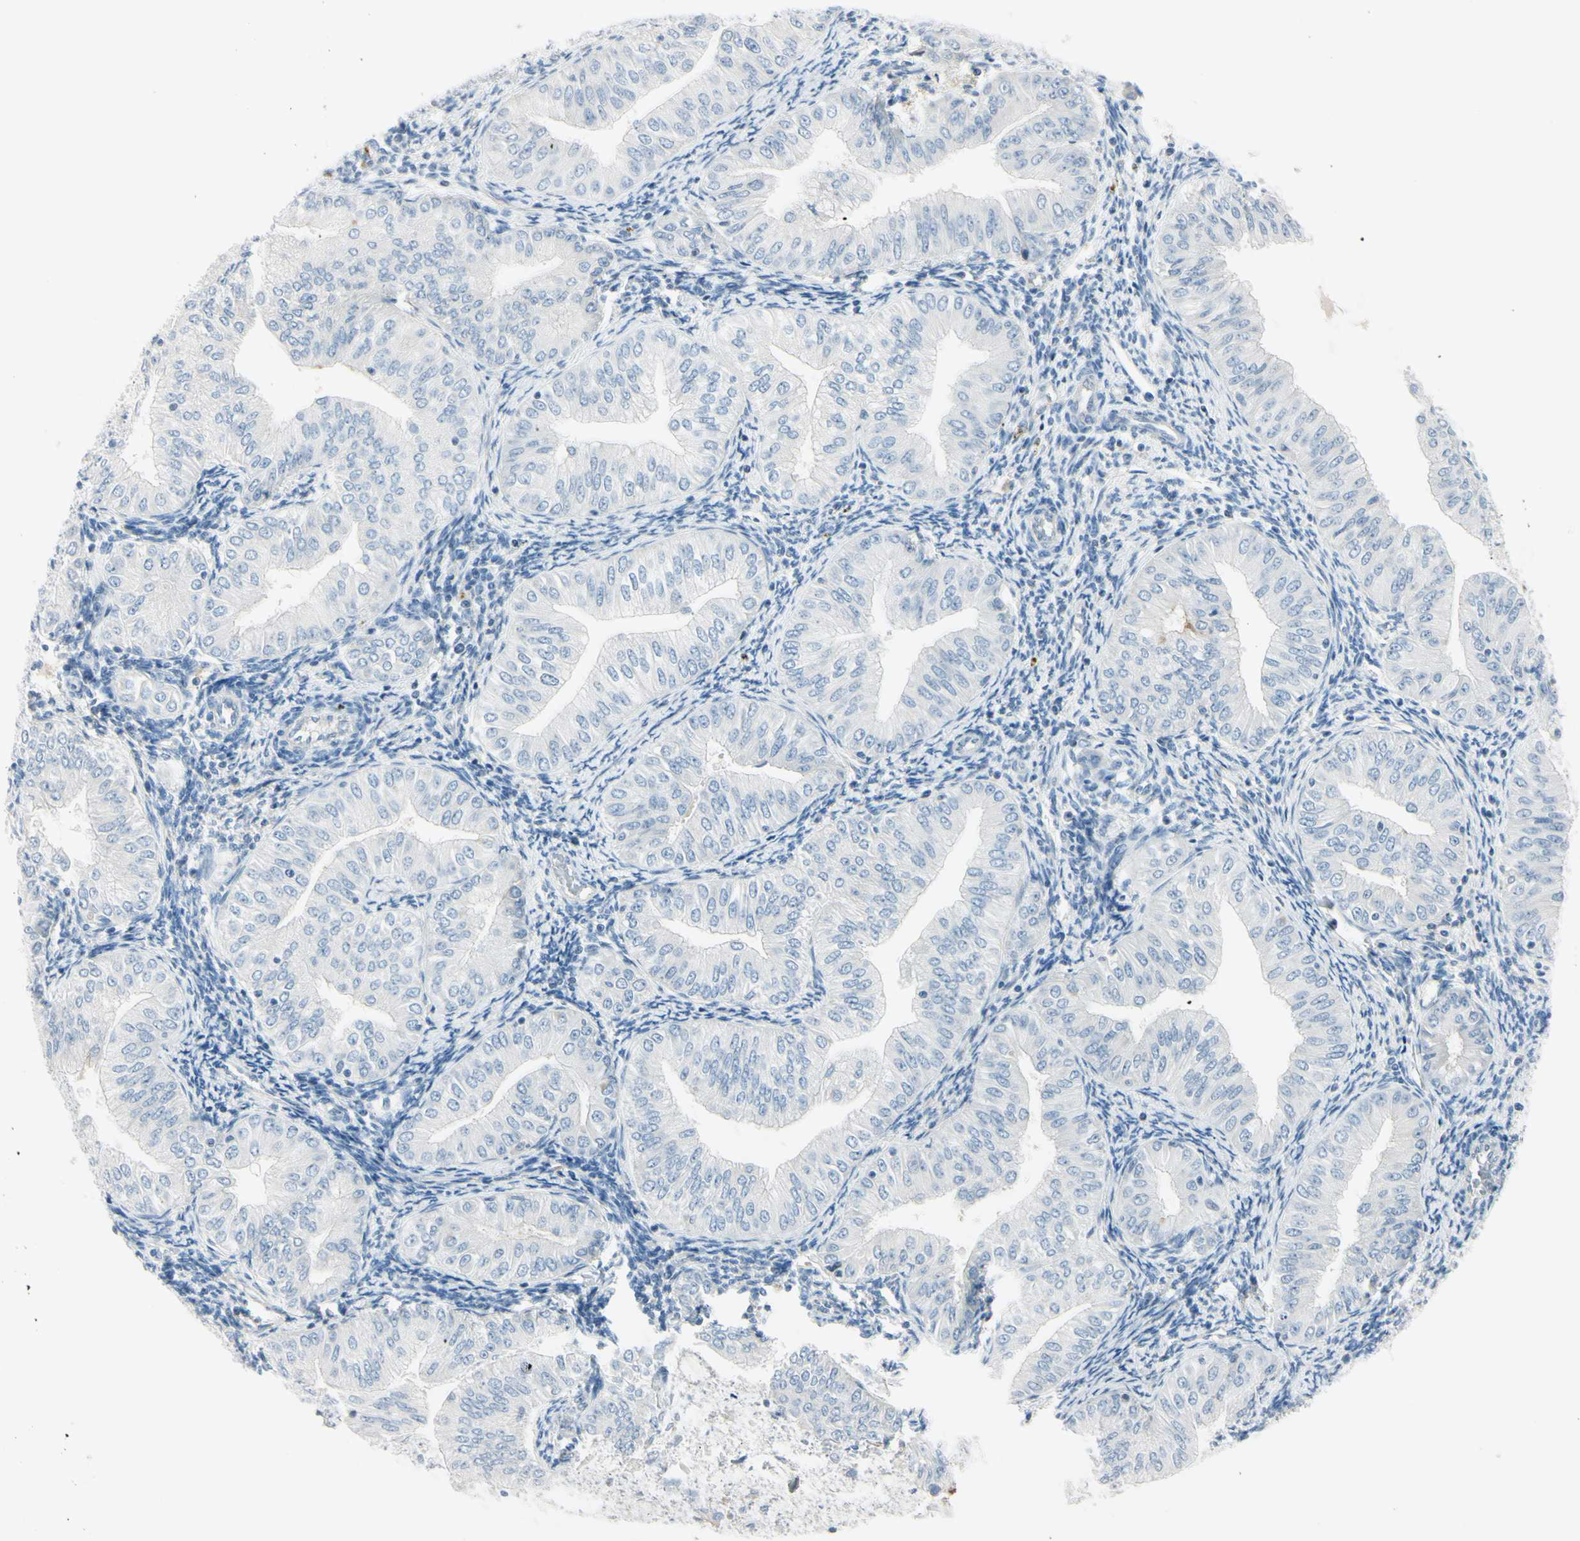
{"staining": {"intensity": "negative", "quantity": "none", "location": "none"}, "tissue": "endometrial cancer", "cell_type": "Tumor cells", "image_type": "cancer", "snomed": [{"axis": "morphology", "description": "Normal tissue, NOS"}, {"axis": "morphology", "description": "Adenocarcinoma, NOS"}, {"axis": "topography", "description": "Endometrium"}], "caption": "Immunohistochemical staining of endometrial adenocarcinoma displays no significant expression in tumor cells.", "gene": "ASB9", "patient": {"sex": "female", "age": 53}}